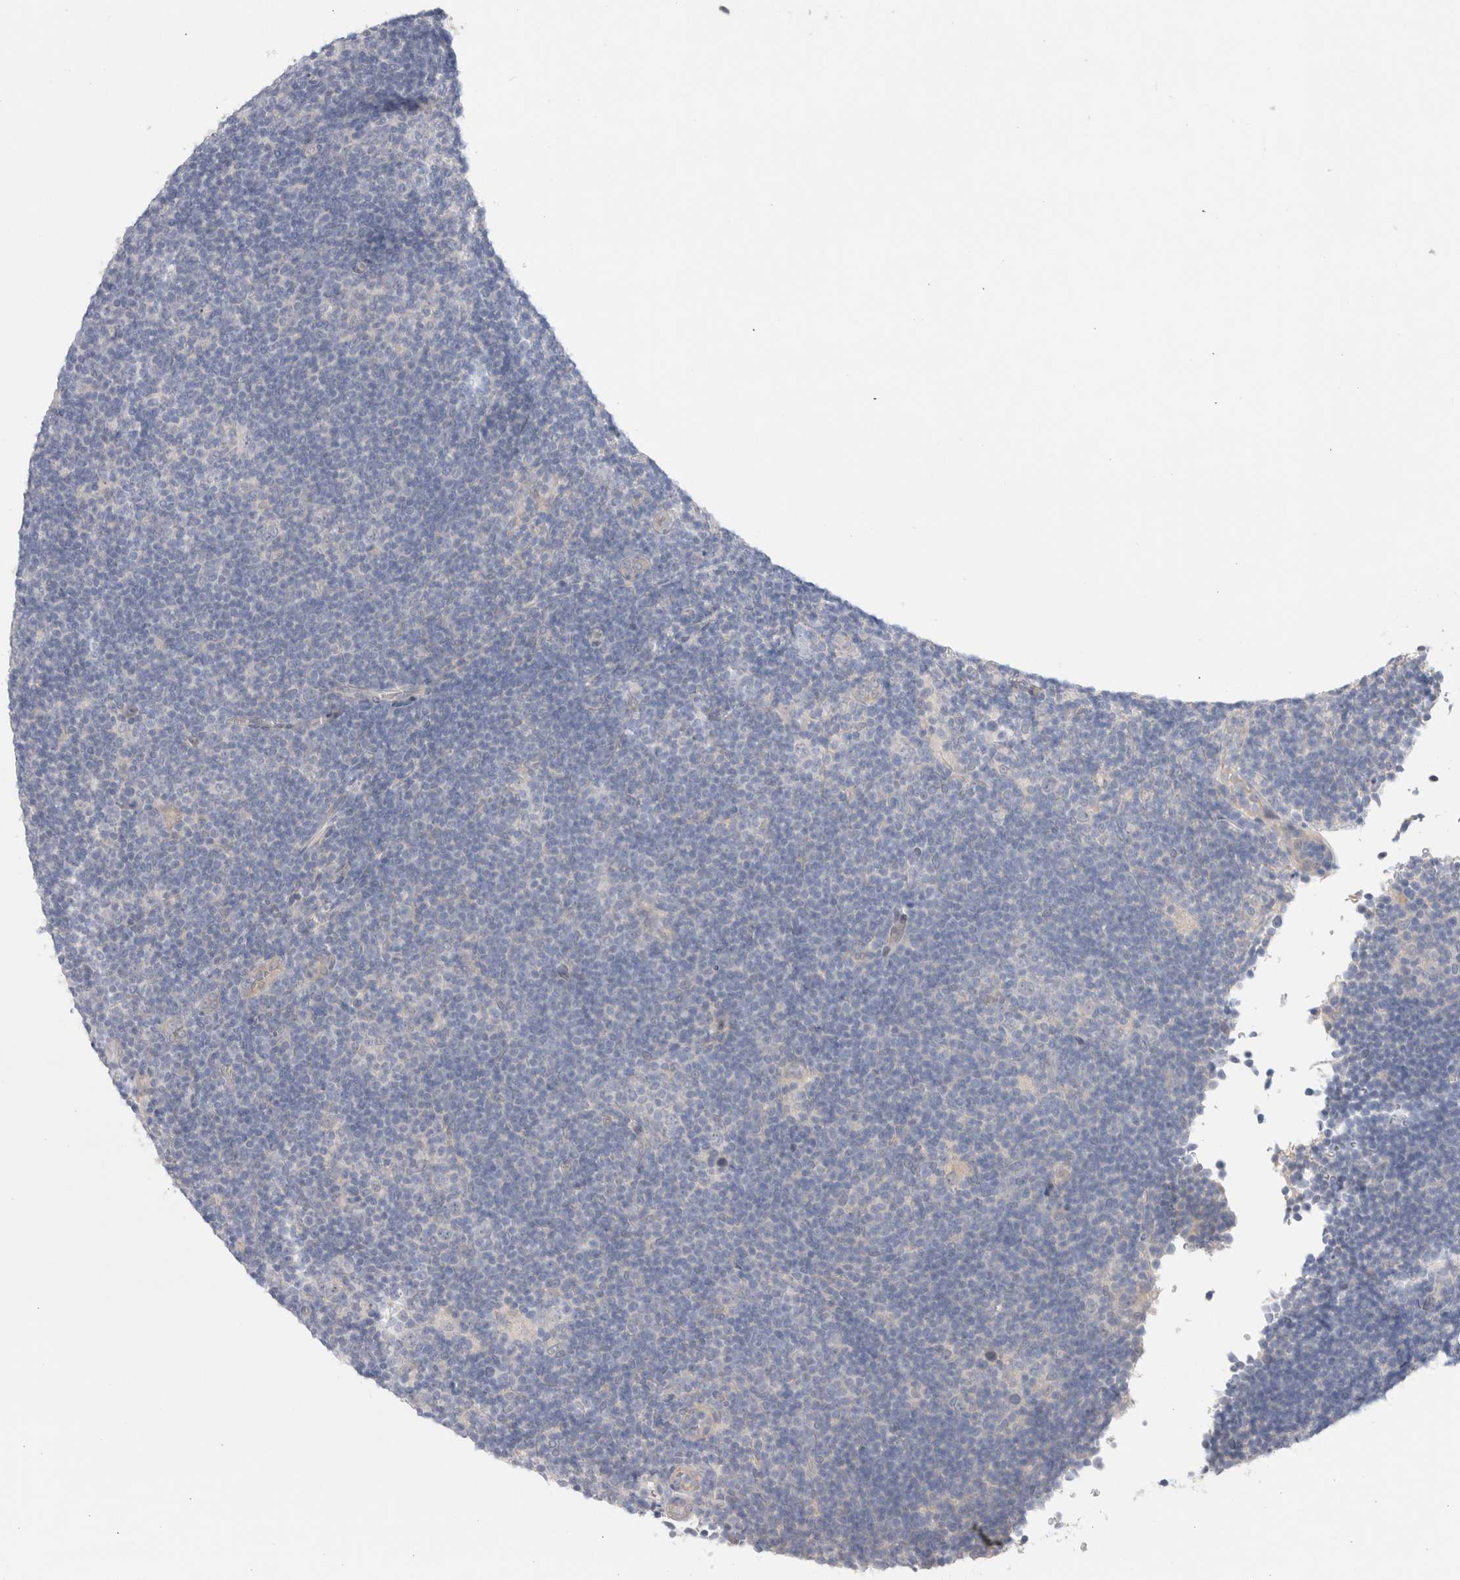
{"staining": {"intensity": "negative", "quantity": "none", "location": "none"}, "tissue": "lymphoma", "cell_type": "Tumor cells", "image_type": "cancer", "snomed": [{"axis": "morphology", "description": "Hodgkin's disease, NOS"}, {"axis": "topography", "description": "Lymph node"}], "caption": "A photomicrograph of human lymphoma is negative for staining in tumor cells. The staining was performed using DAB (3,3'-diaminobenzidine) to visualize the protein expression in brown, while the nuclei were stained in blue with hematoxylin (Magnification: 20x).", "gene": "WIPF2", "patient": {"sex": "female", "age": 57}}